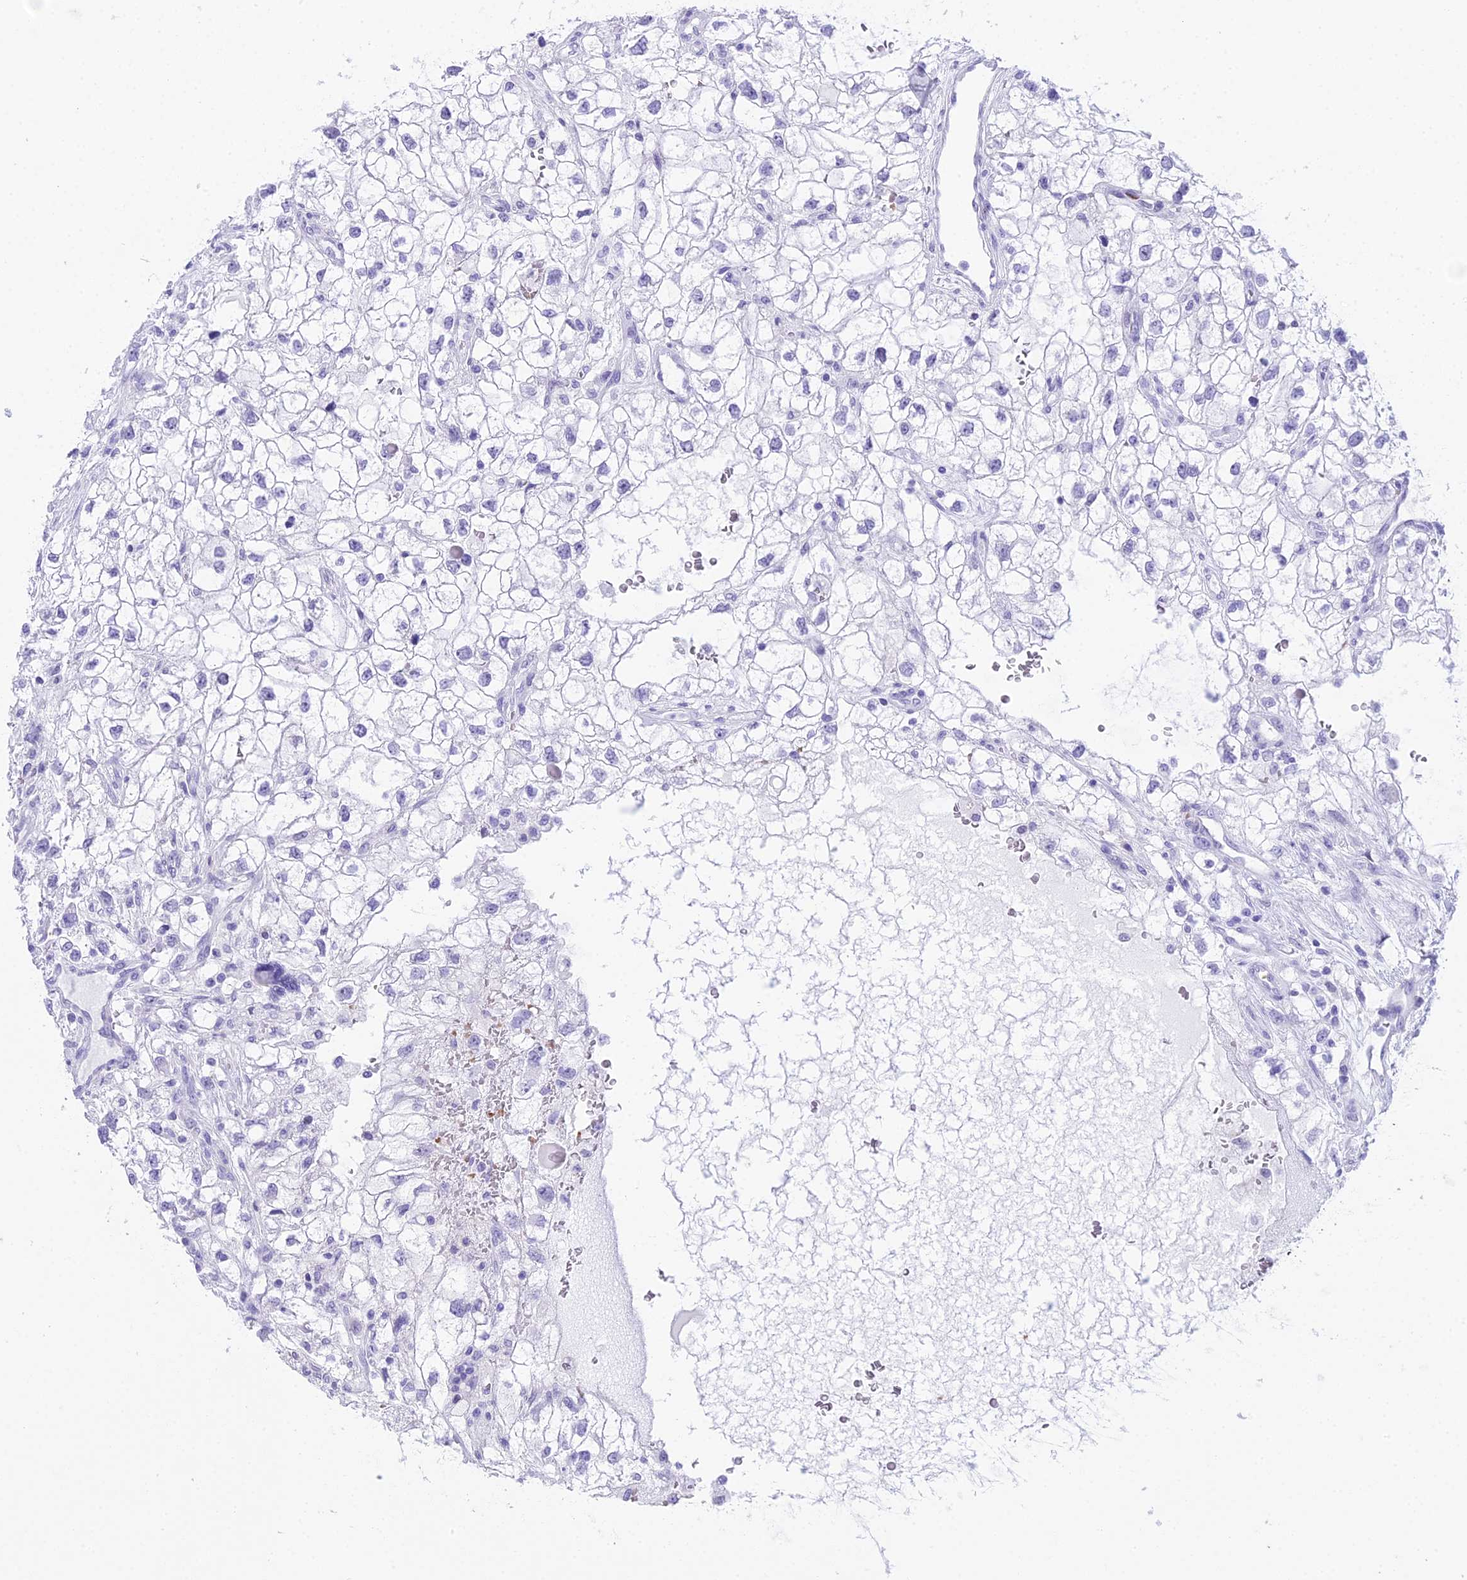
{"staining": {"intensity": "negative", "quantity": "none", "location": "none"}, "tissue": "renal cancer", "cell_type": "Tumor cells", "image_type": "cancer", "snomed": [{"axis": "morphology", "description": "Adenocarcinoma, NOS"}, {"axis": "topography", "description": "Kidney"}], "caption": "A high-resolution histopathology image shows immunohistochemistry (IHC) staining of renal cancer, which reveals no significant positivity in tumor cells.", "gene": "RNPS1", "patient": {"sex": "male", "age": 59}}